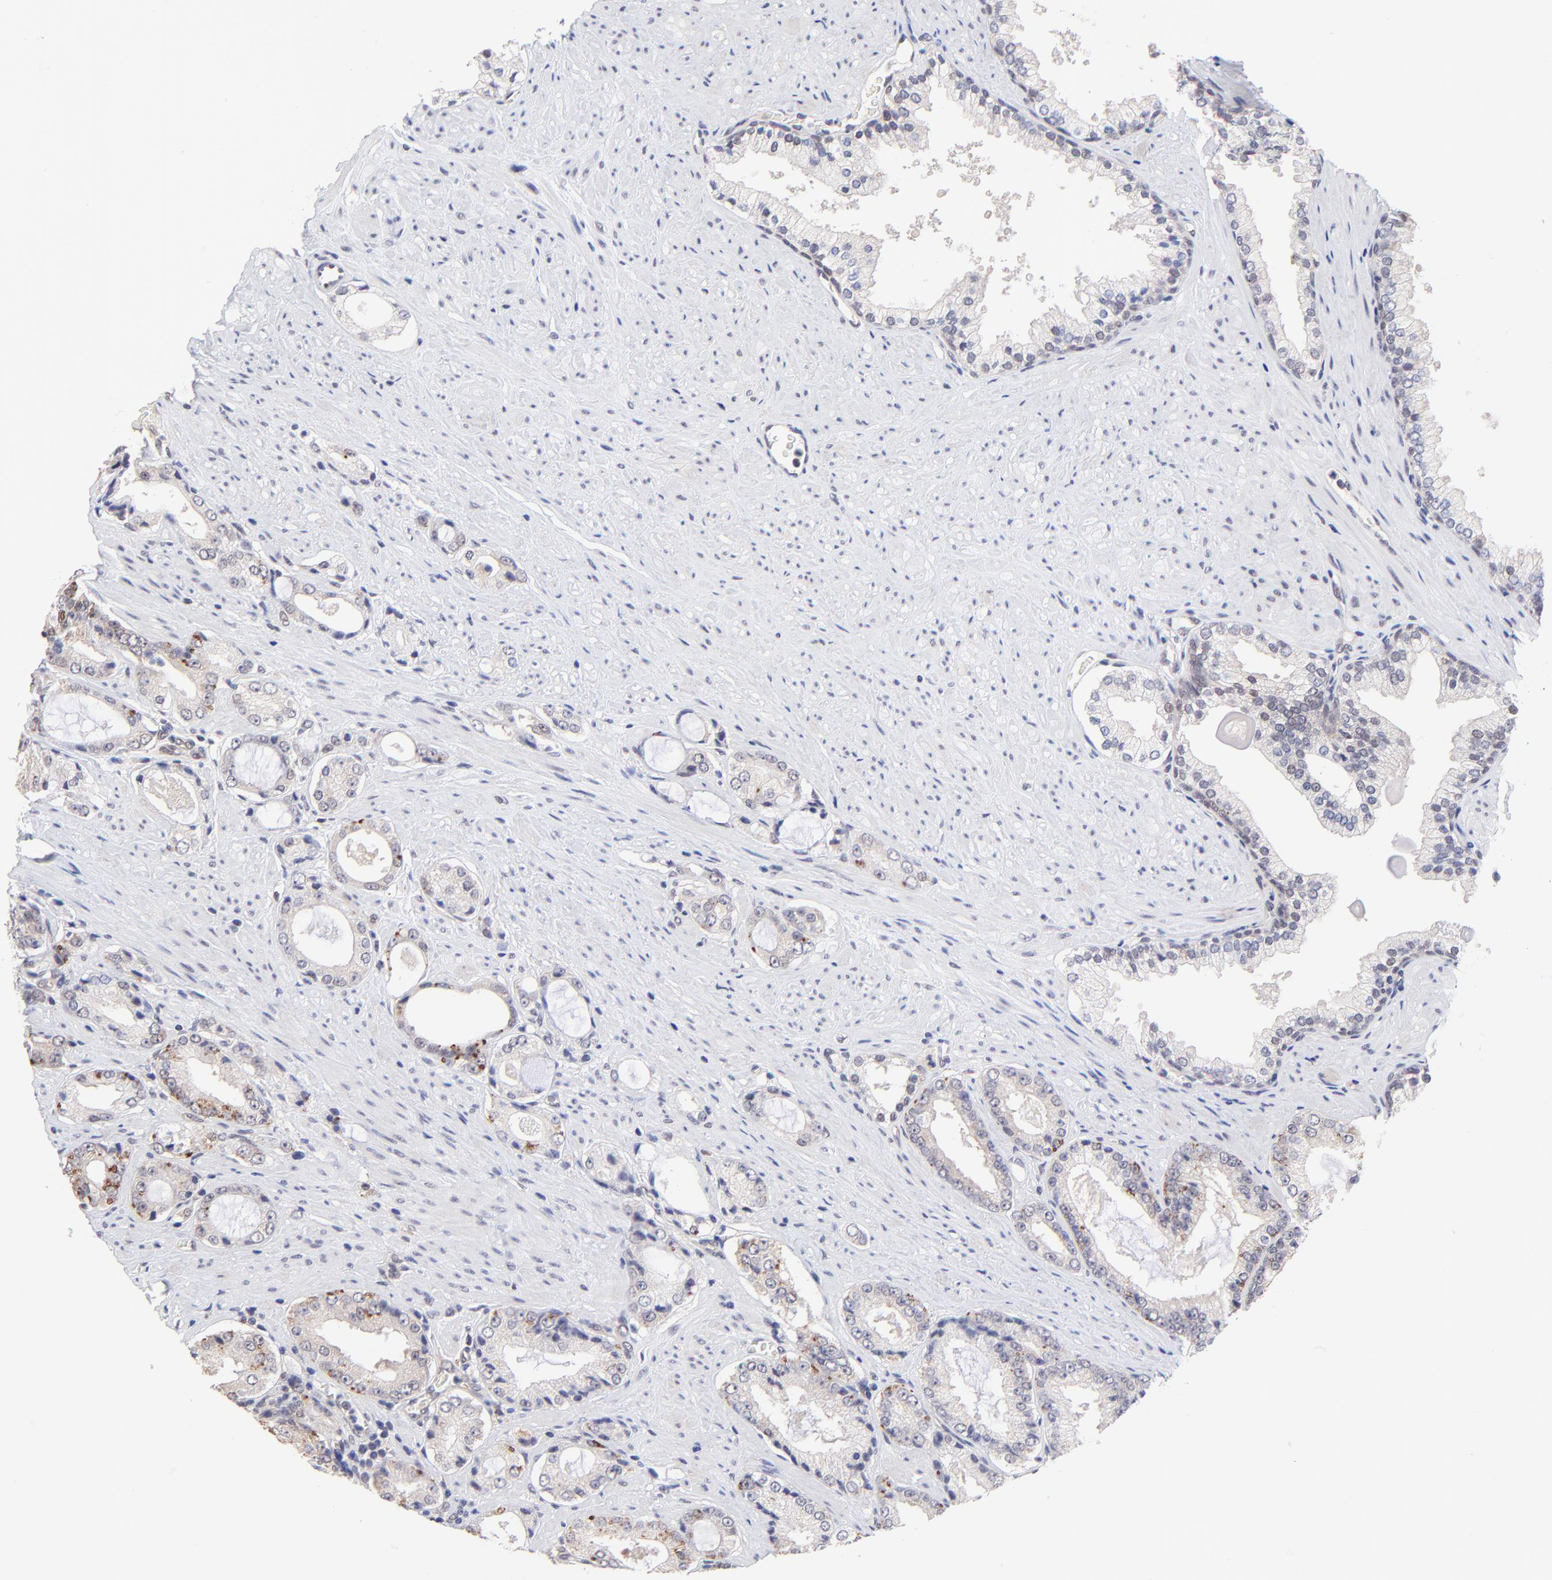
{"staining": {"intensity": "weak", "quantity": ">75%", "location": "cytoplasmic/membranous"}, "tissue": "prostate cancer", "cell_type": "Tumor cells", "image_type": "cancer", "snomed": [{"axis": "morphology", "description": "Adenocarcinoma, Medium grade"}, {"axis": "topography", "description": "Prostate"}], "caption": "A photomicrograph of prostate medium-grade adenocarcinoma stained for a protein displays weak cytoplasmic/membranous brown staining in tumor cells. (Stains: DAB (3,3'-diaminobenzidine) in brown, nuclei in blue, Microscopy: brightfield microscopy at high magnification).", "gene": "ZNF747", "patient": {"sex": "male", "age": 60}}